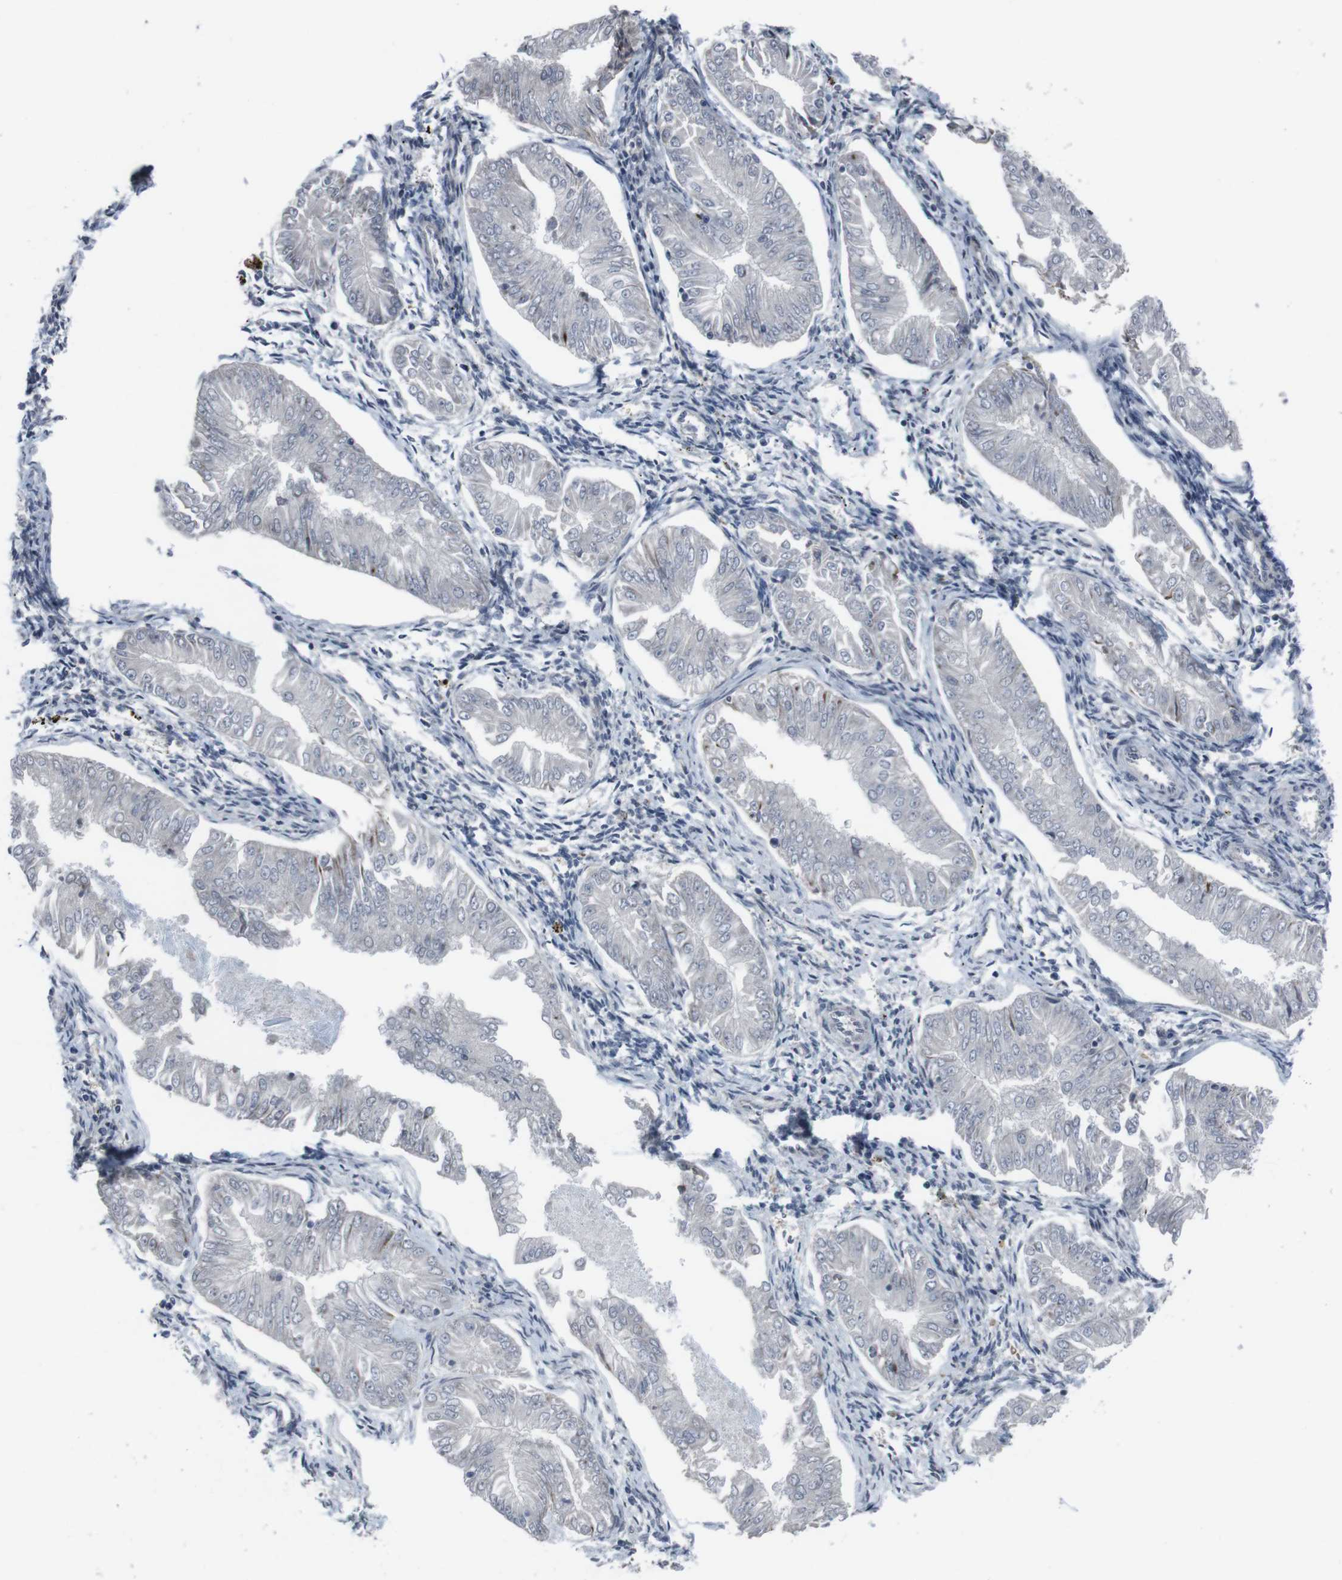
{"staining": {"intensity": "negative", "quantity": "none", "location": "none"}, "tissue": "endometrial cancer", "cell_type": "Tumor cells", "image_type": "cancer", "snomed": [{"axis": "morphology", "description": "Adenocarcinoma, NOS"}, {"axis": "topography", "description": "Endometrium"}], "caption": "Endometrial adenocarcinoma was stained to show a protein in brown. There is no significant staining in tumor cells.", "gene": "SS18L1", "patient": {"sex": "female", "age": 53}}